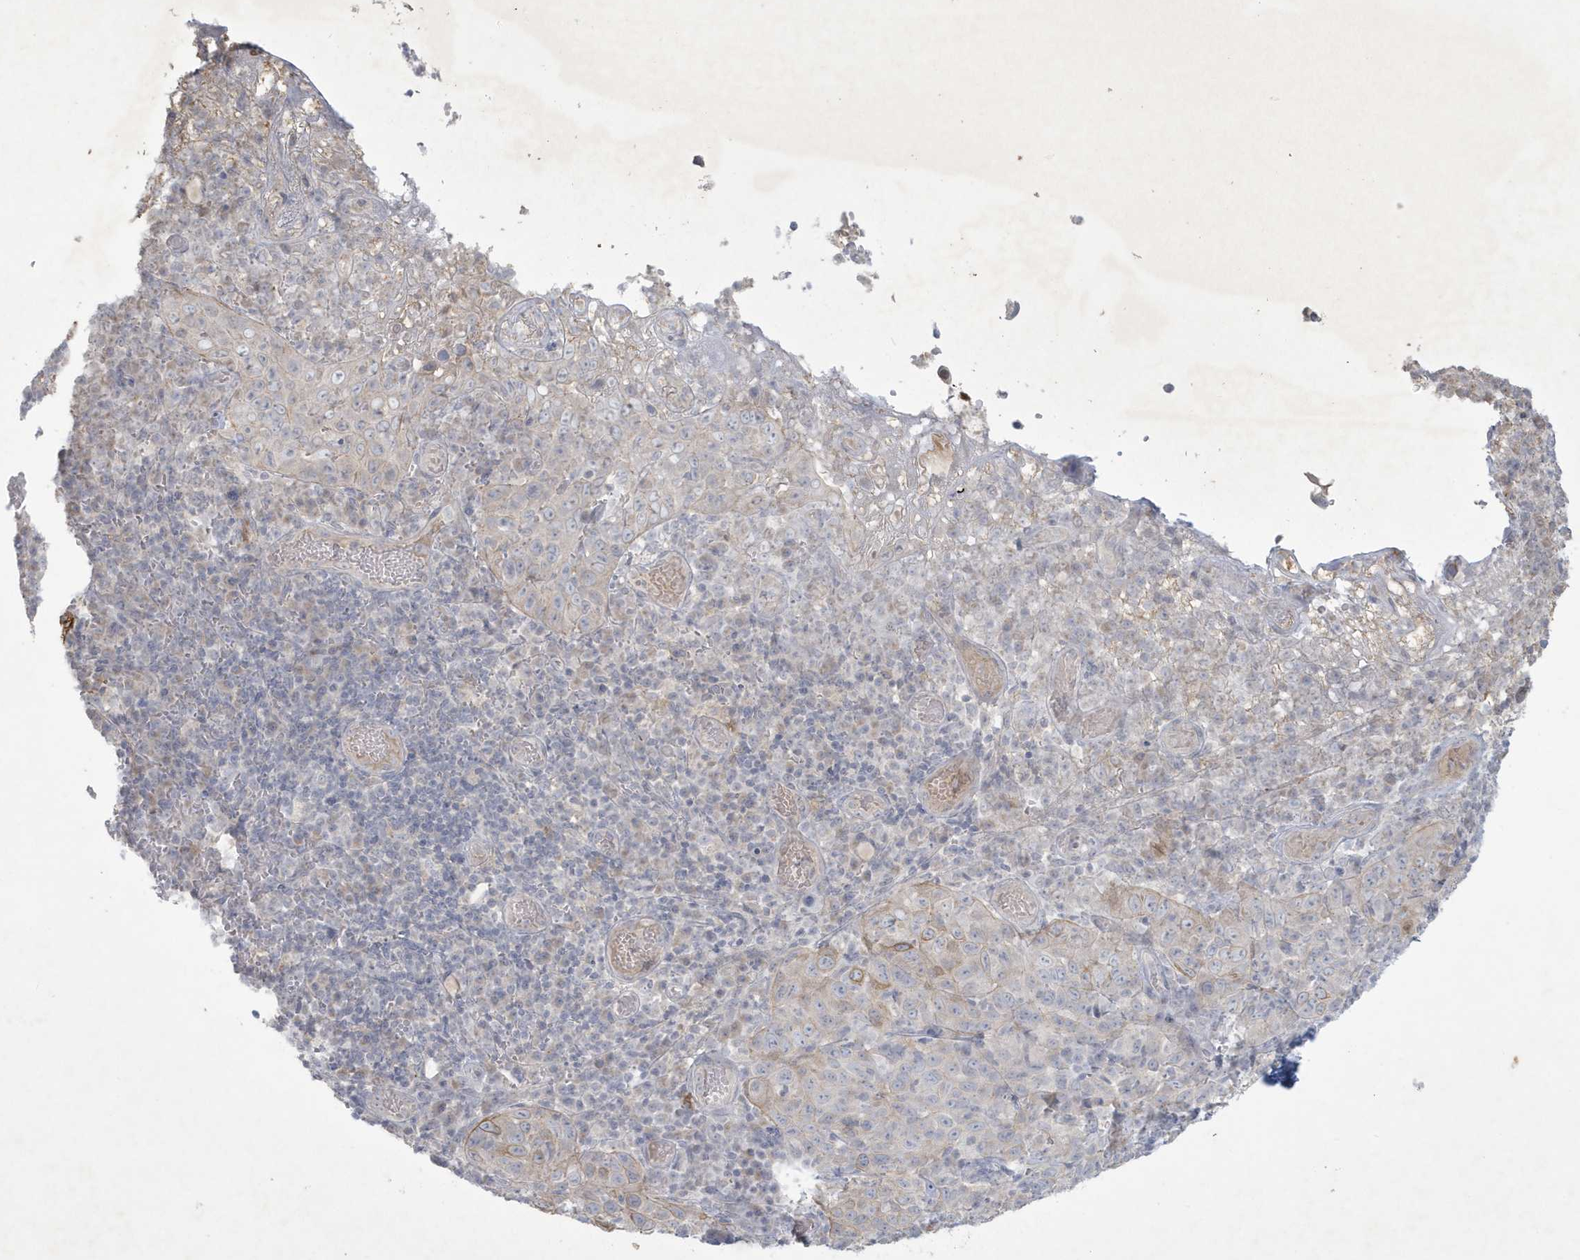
{"staining": {"intensity": "weak", "quantity": "<25%", "location": "cytoplasmic/membranous"}, "tissue": "cervical cancer", "cell_type": "Tumor cells", "image_type": "cancer", "snomed": [{"axis": "morphology", "description": "Squamous cell carcinoma, NOS"}, {"axis": "topography", "description": "Cervix"}], "caption": "Tumor cells are negative for protein expression in human cervical squamous cell carcinoma.", "gene": "CCDC24", "patient": {"sex": "female", "age": 46}}